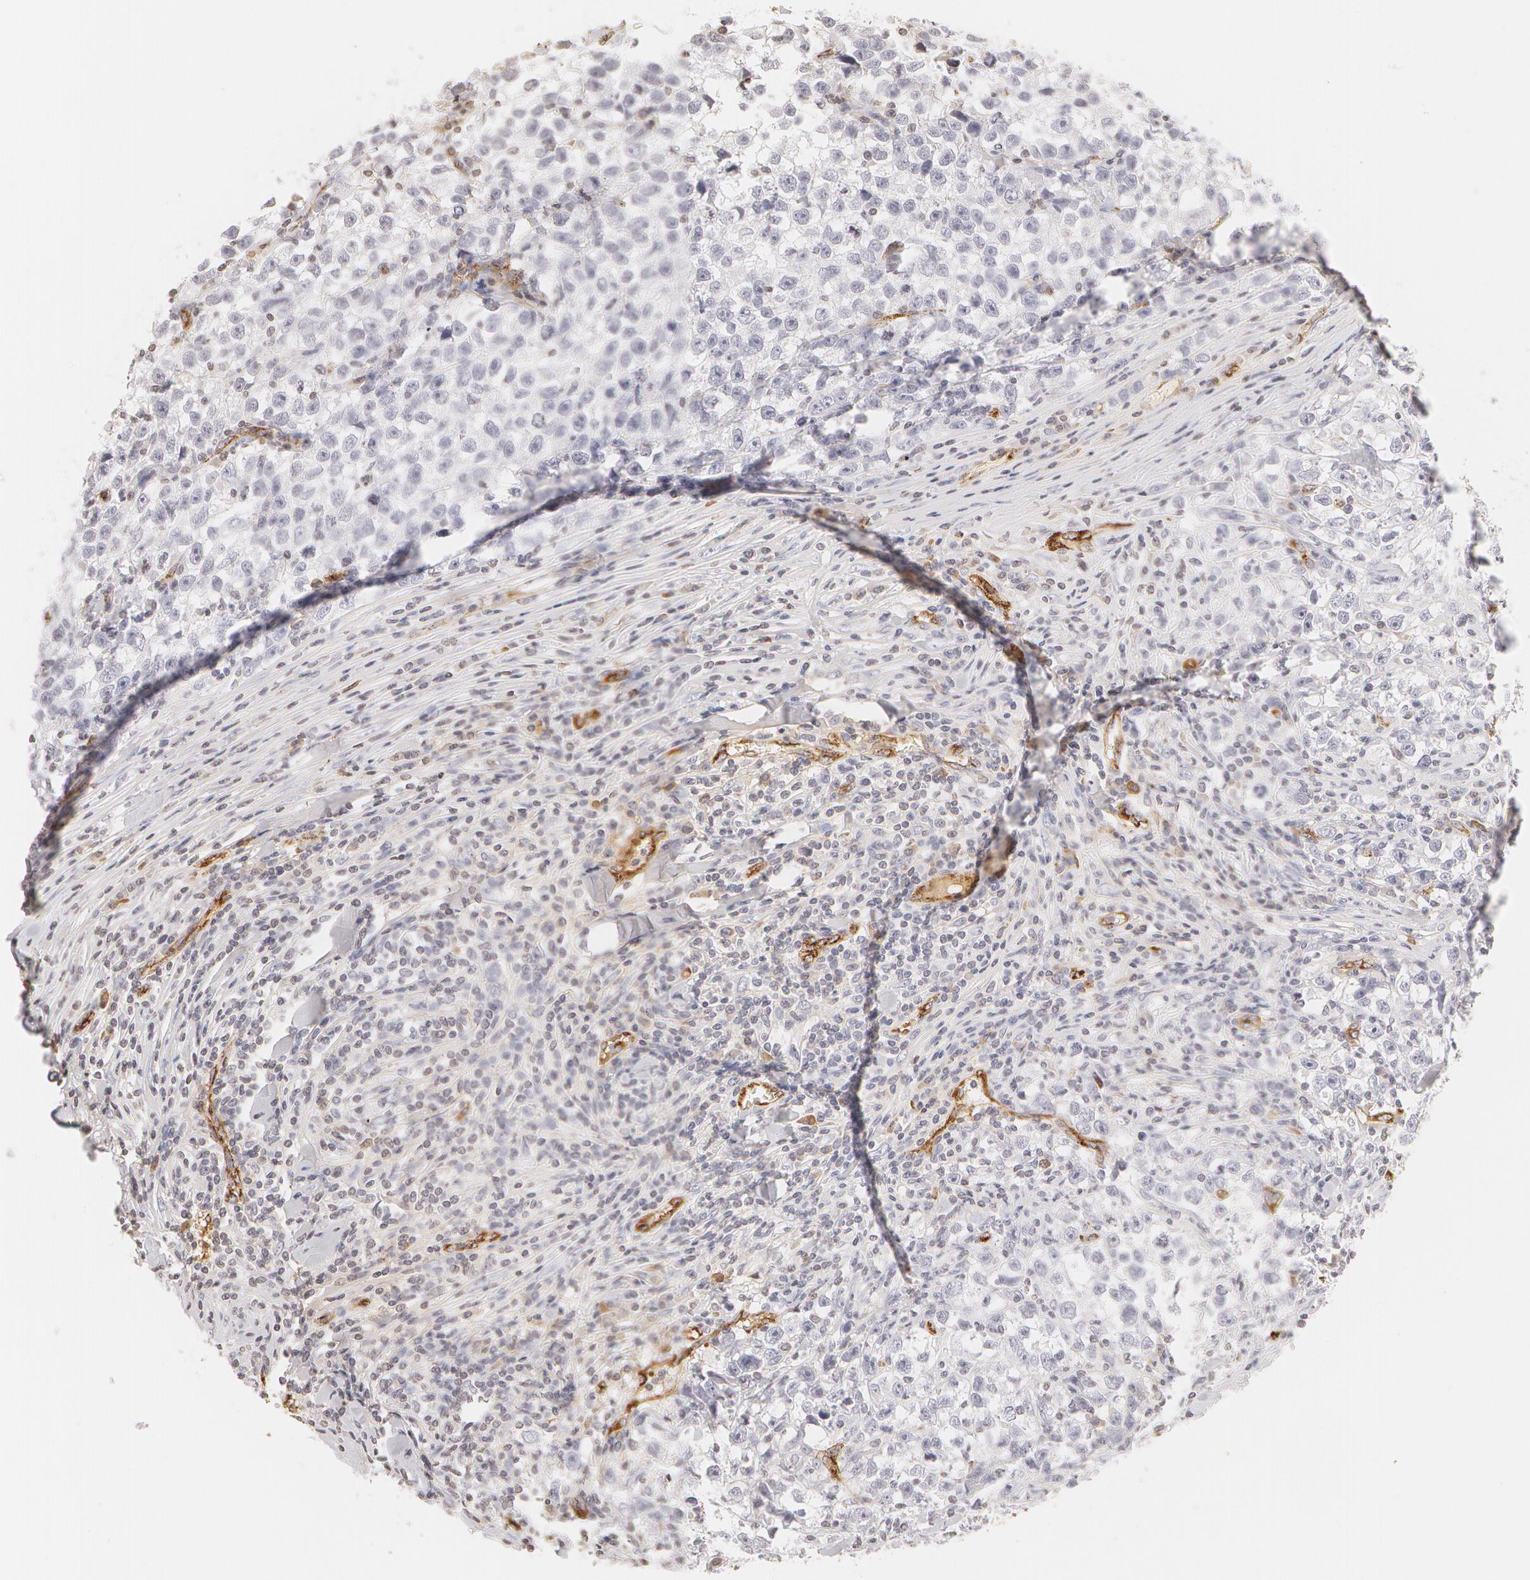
{"staining": {"intensity": "negative", "quantity": "none", "location": "none"}, "tissue": "testis cancer", "cell_type": "Tumor cells", "image_type": "cancer", "snomed": [{"axis": "morphology", "description": "Seminoma, NOS"}, {"axis": "morphology", "description": "Carcinoma, Embryonal, NOS"}, {"axis": "topography", "description": "Testis"}], "caption": "Human testis cancer (seminoma) stained for a protein using IHC exhibits no expression in tumor cells.", "gene": "VWF", "patient": {"sex": "male", "age": 30}}